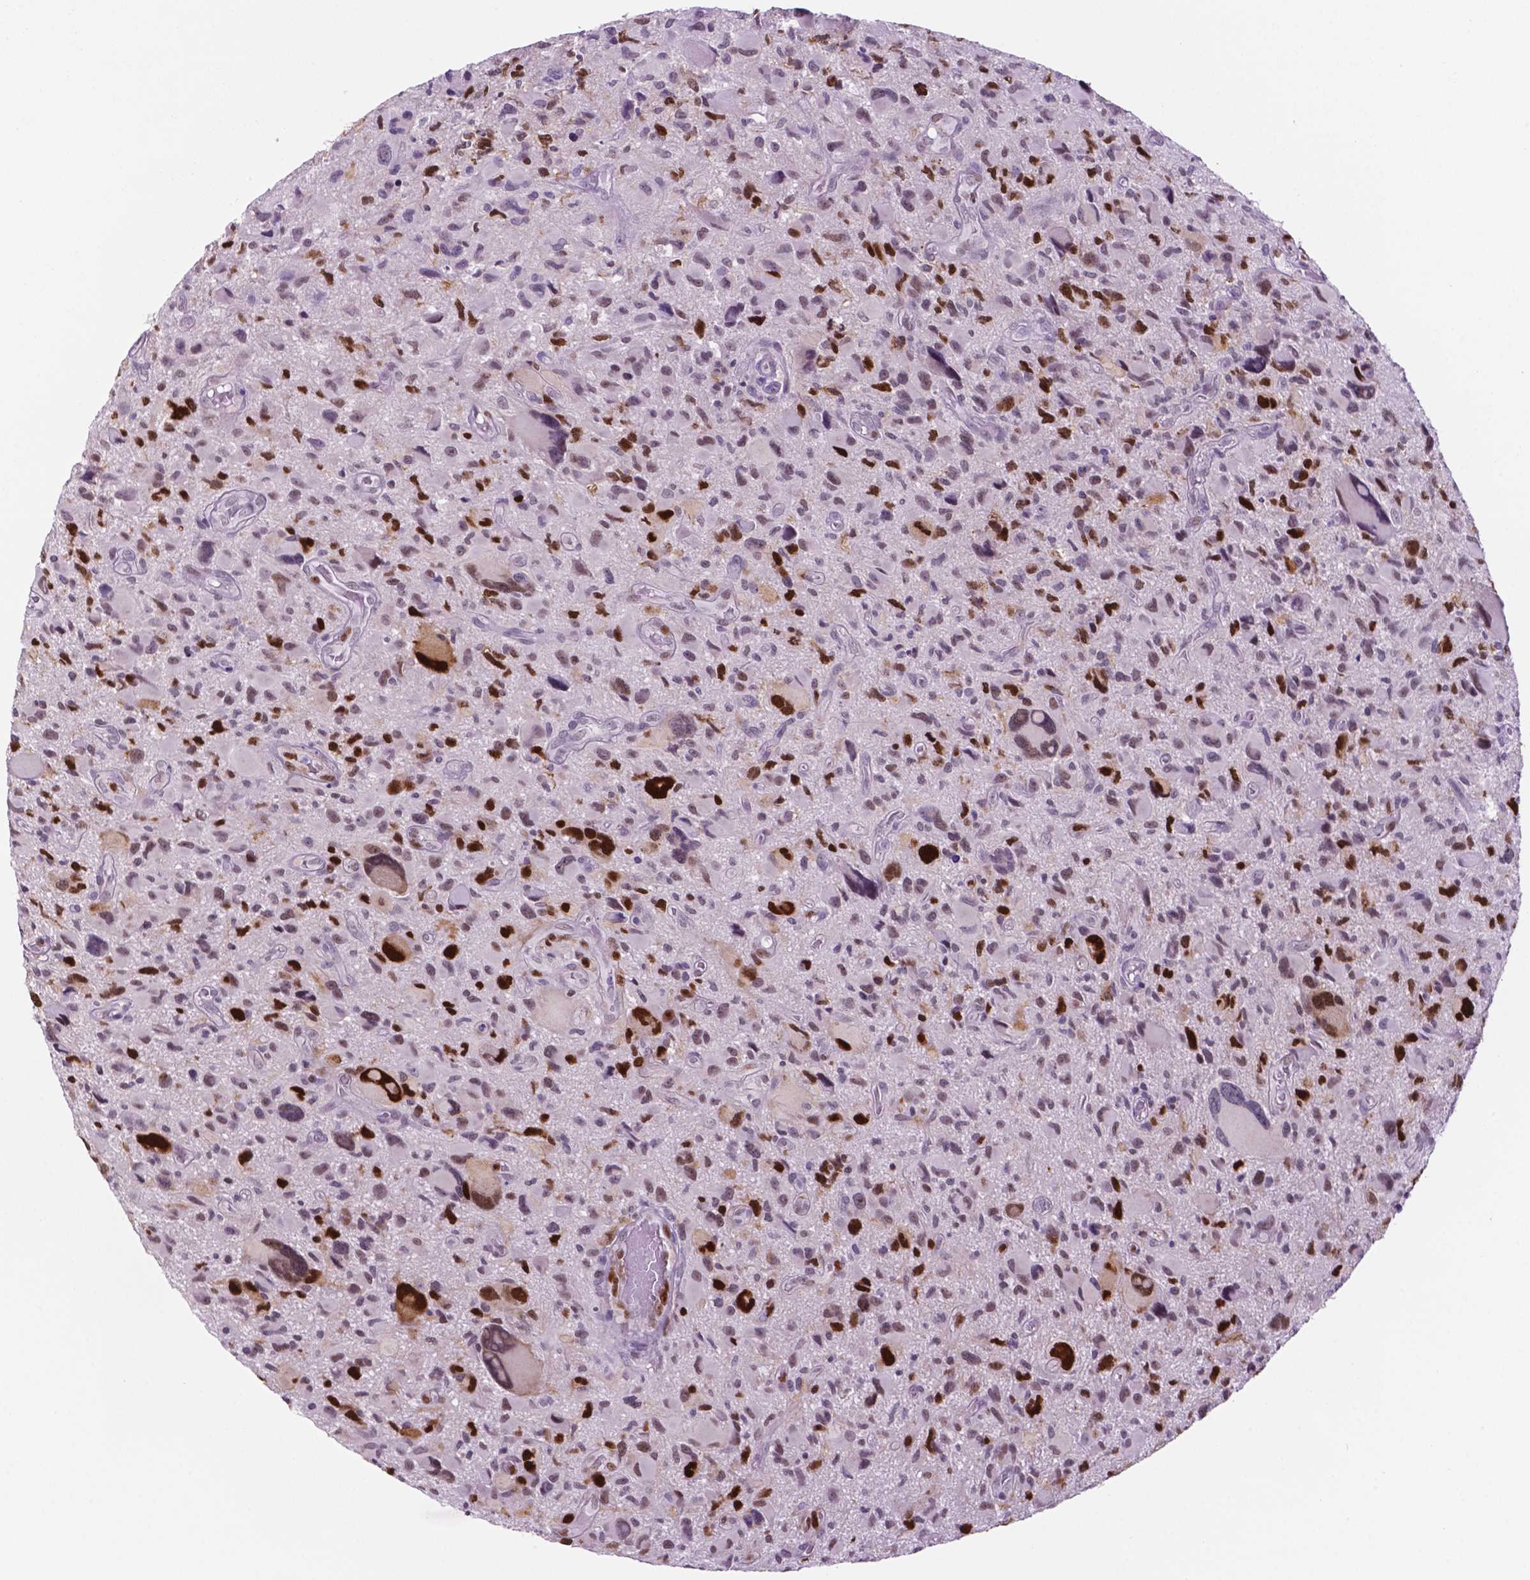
{"staining": {"intensity": "strong", "quantity": ">75%", "location": "nuclear"}, "tissue": "glioma", "cell_type": "Tumor cells", "image_type": "cancer", "snomed": [{"axis": "morphology", "description": "Glioma, malignant, NOS"}, {"axis": "morphology", "description": "Glioma, malignant, High grade"}, {"axis": "topography", "description": "Brain"}], "caption": "Malignant glioma tissue demonstrates strong nuclear positivity in approximately >75% of tumor cells, visualized by immunohistochemistry. (DAB IHC with brightfield microscopy, high magnification).", "gene": "NCAPH2", "patient": {"sex": "female", "age": 71}}